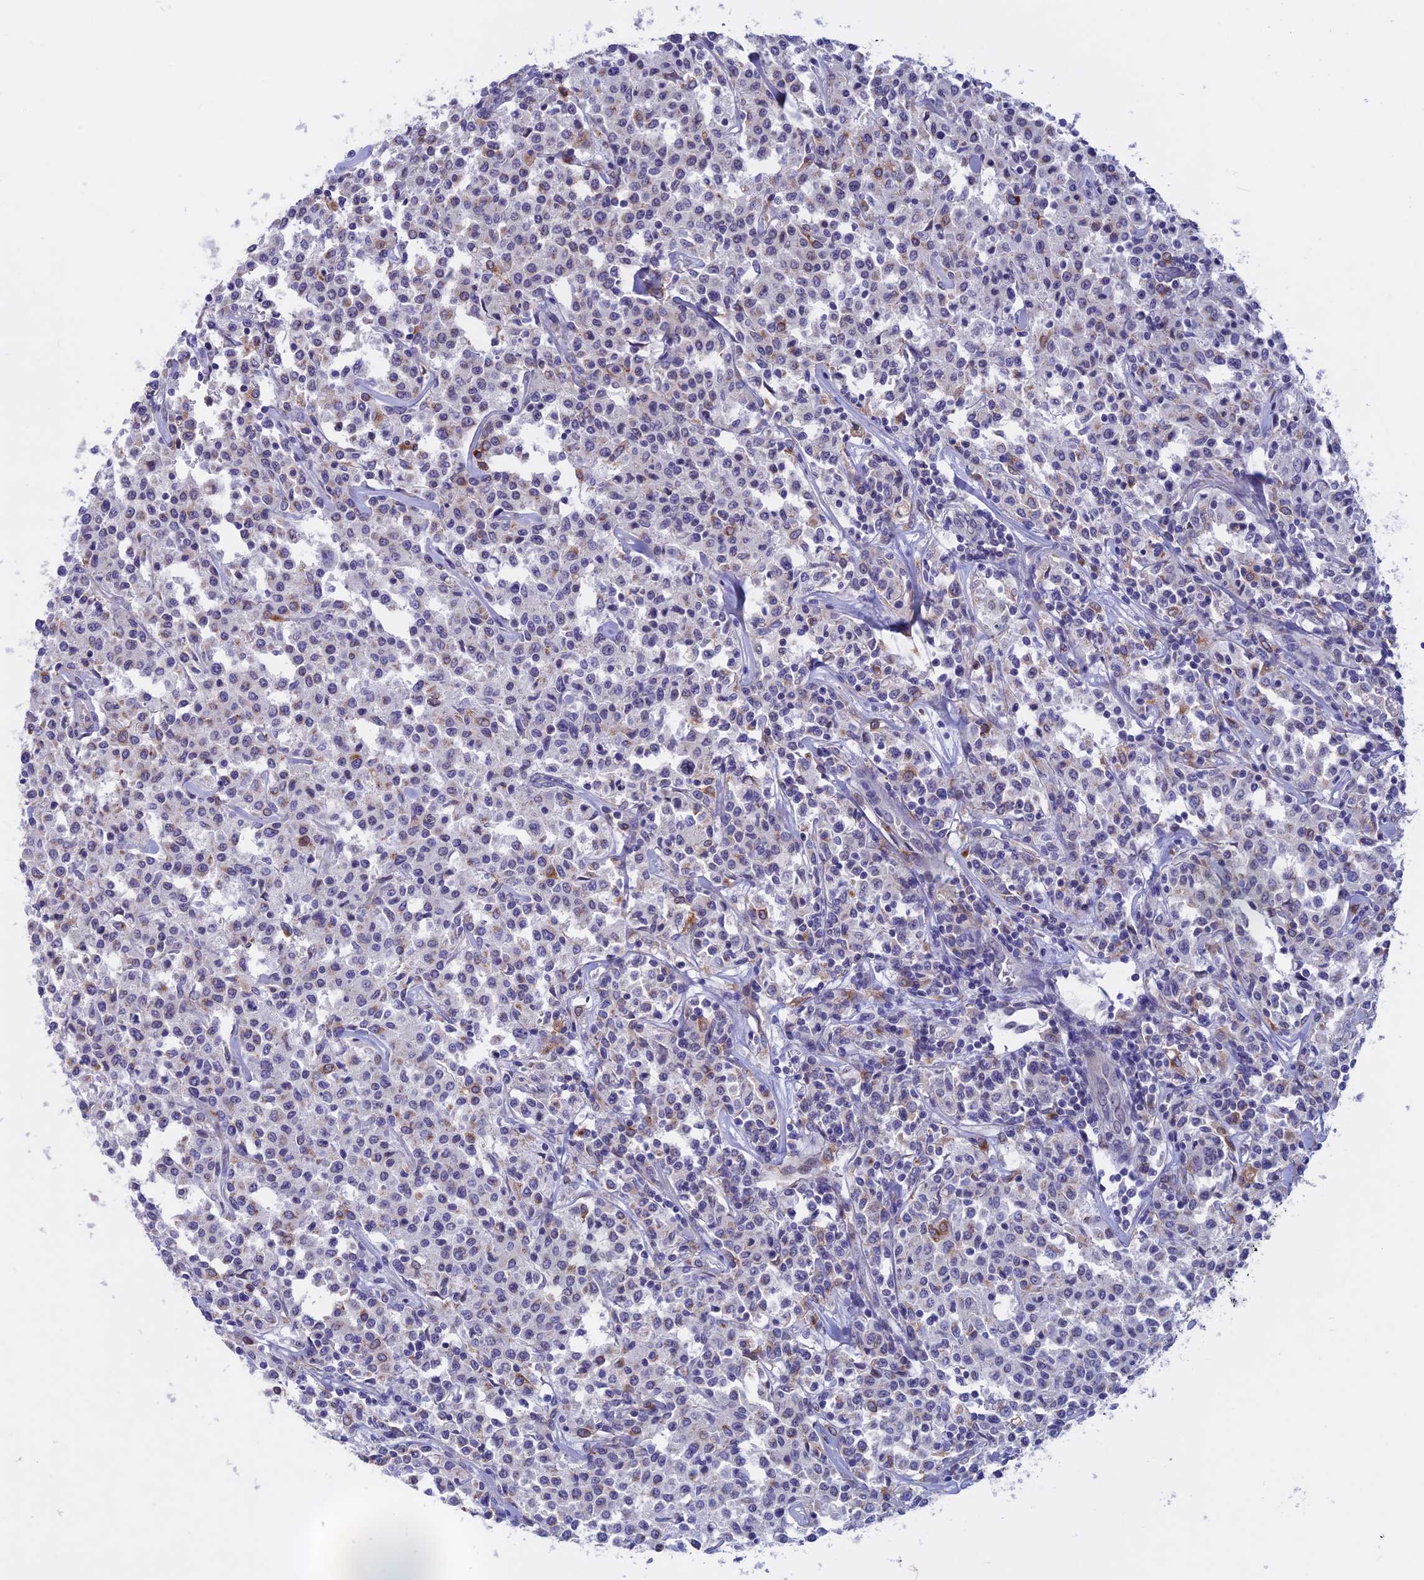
{"staining": {"intensity": "negative", "quantity": "none", "location": "none"}, "tissue": "lymphoma", "cell_type": "Tumor cells", "image_type": "cancer", "snomed": [{"axis": "morphology", "description": "Malignant lymphoma, non-Hodgkin's type, Low grade"}, {"axis": "topography", "description": "Small intestine"}], "caption": "DAB immunohistochemical staining of human low-grade malignant lymphoma, non-Hodgkin's type exhibits no significant positivity in tumor cells.", "gene": "SLC2A6", "patient": {"sex": "female", "age": 59}}